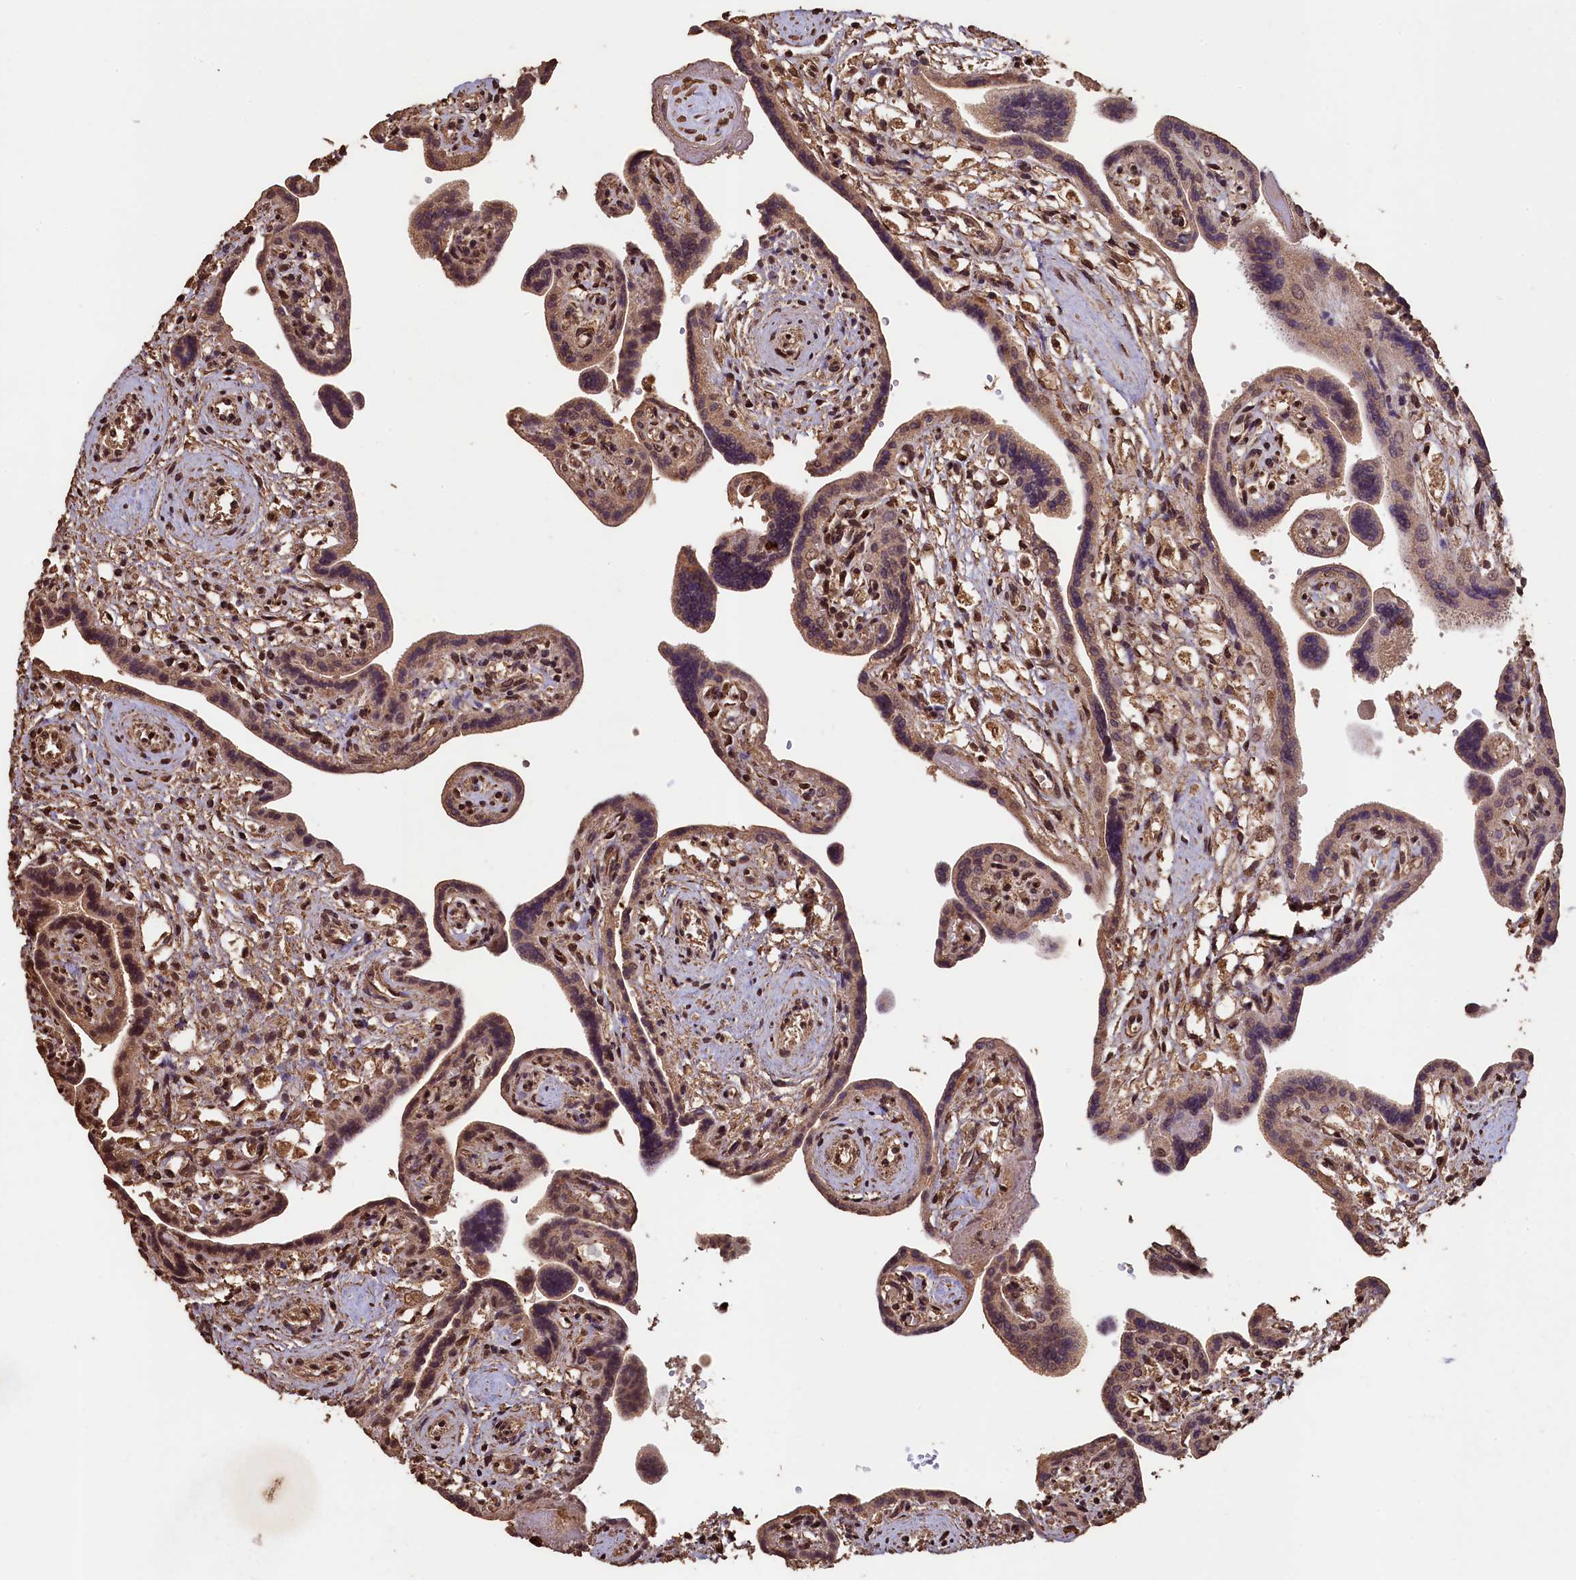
{"staining": {"intensity": "moderate", "quantity": ">75%", "location": "cytoplasmic/membranous,nuclear"}, "tissue": "placenta", "cell_type": "Trophoblastic cells", "image_type": "normal", "snomed": [{"axis": "morphology", "description": "Normal tissue, NOS"}, {"axis": "topography", "description": "Placenta"}], "caption": "DAB (3,3'-diaminobenzidine) immunohistochemical staining of benign placenta shows moderate cytoplasmic/membranous,nuclear protein expression in about >75% of trophoblastic cells.", "gene": "CEP57L1", "patient": {"sex": "female", "age": 37}}